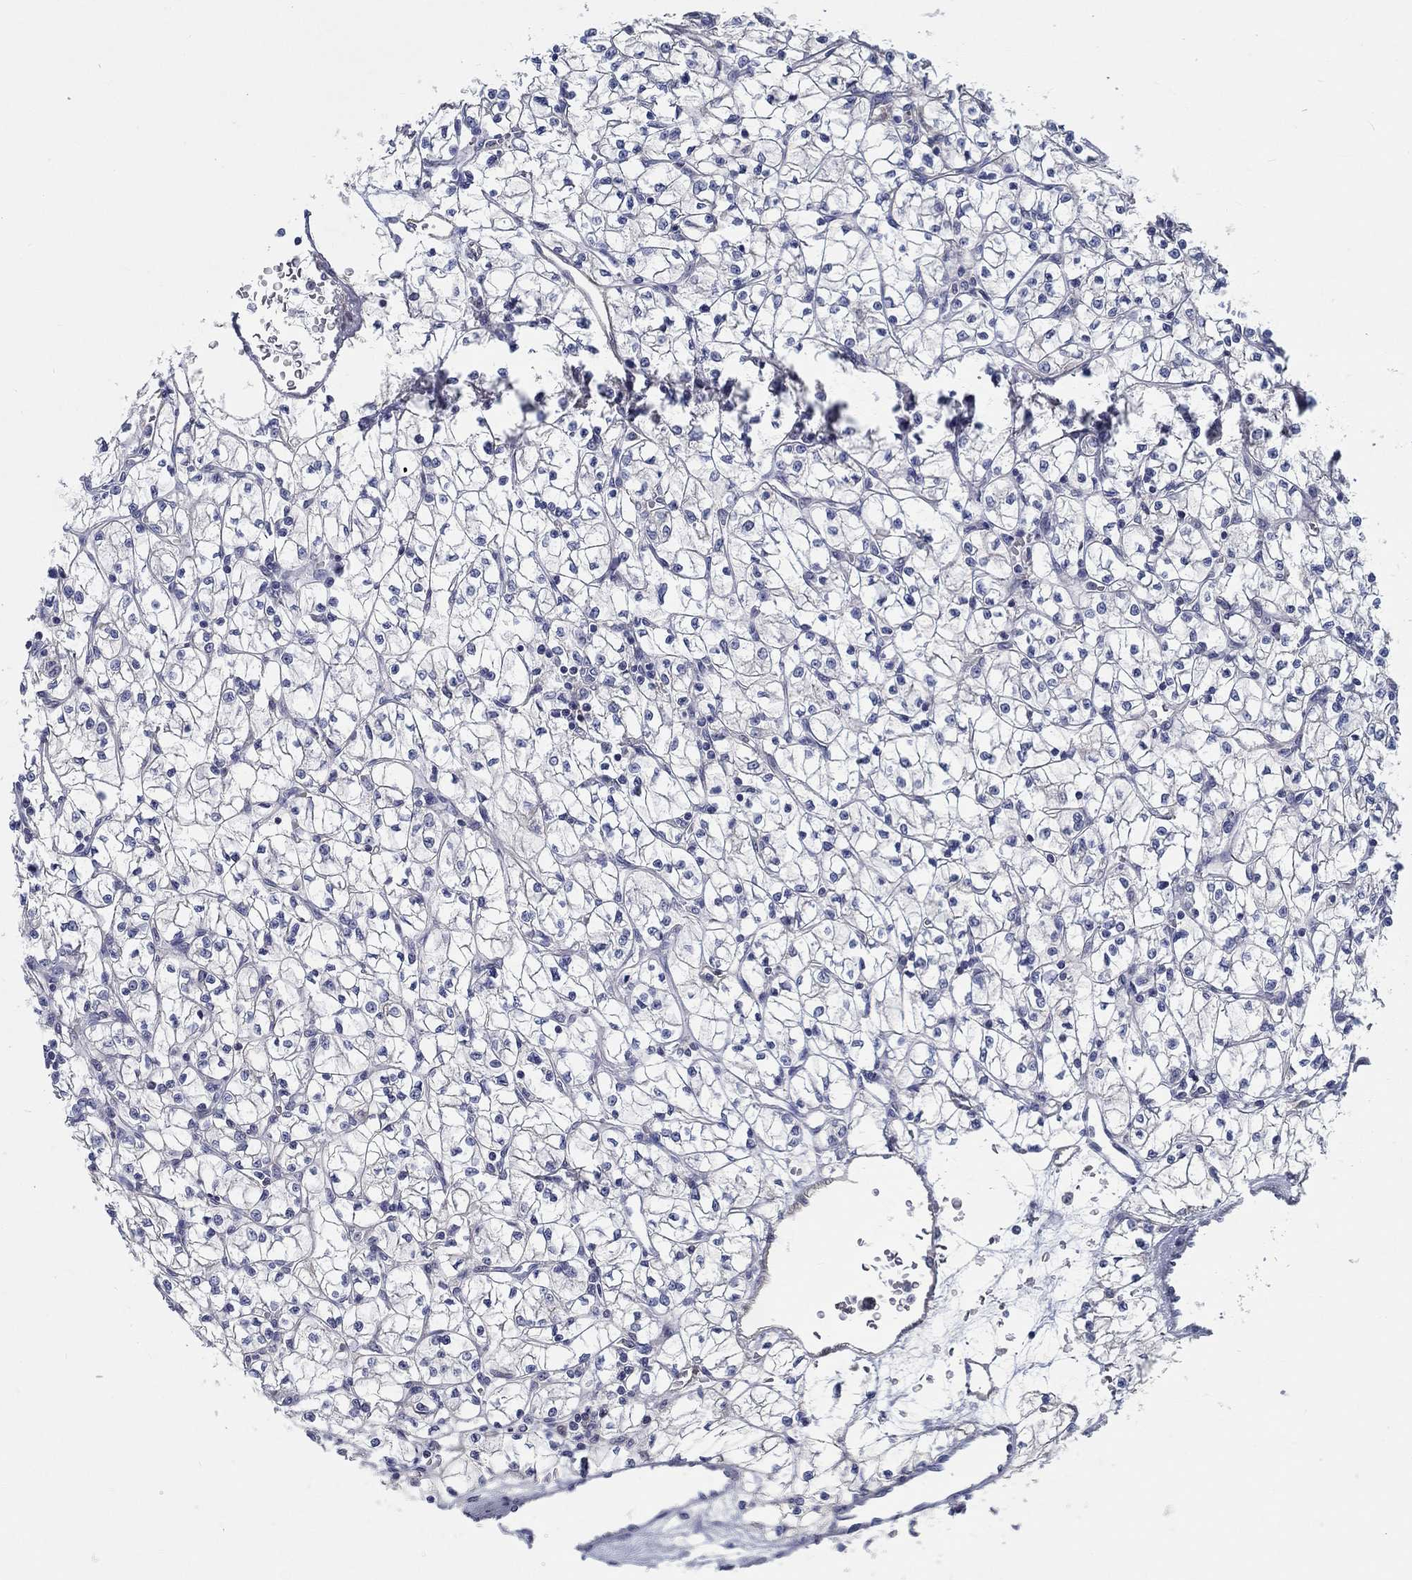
{"staining": {"intensity": "negative", "quantity": "none", "location": "none"}, "tissue": "renal cancer", "cell_type": "Tumor cells", "image_type": "cancer", "snomed": [{"axis": "morphology", "description": "Adenocarcinoma, NOS"}, {"axis": "topography", "description": "Kidney"}], "caption": "Immunohistochemistry (IHC) image of human renal cancer (adenocarcinoma) stained for a protein (brown), which displays no positivity in tumor cells.", "gene": "MYBPC1", "patient": {"sex": "female", "age": 64}}